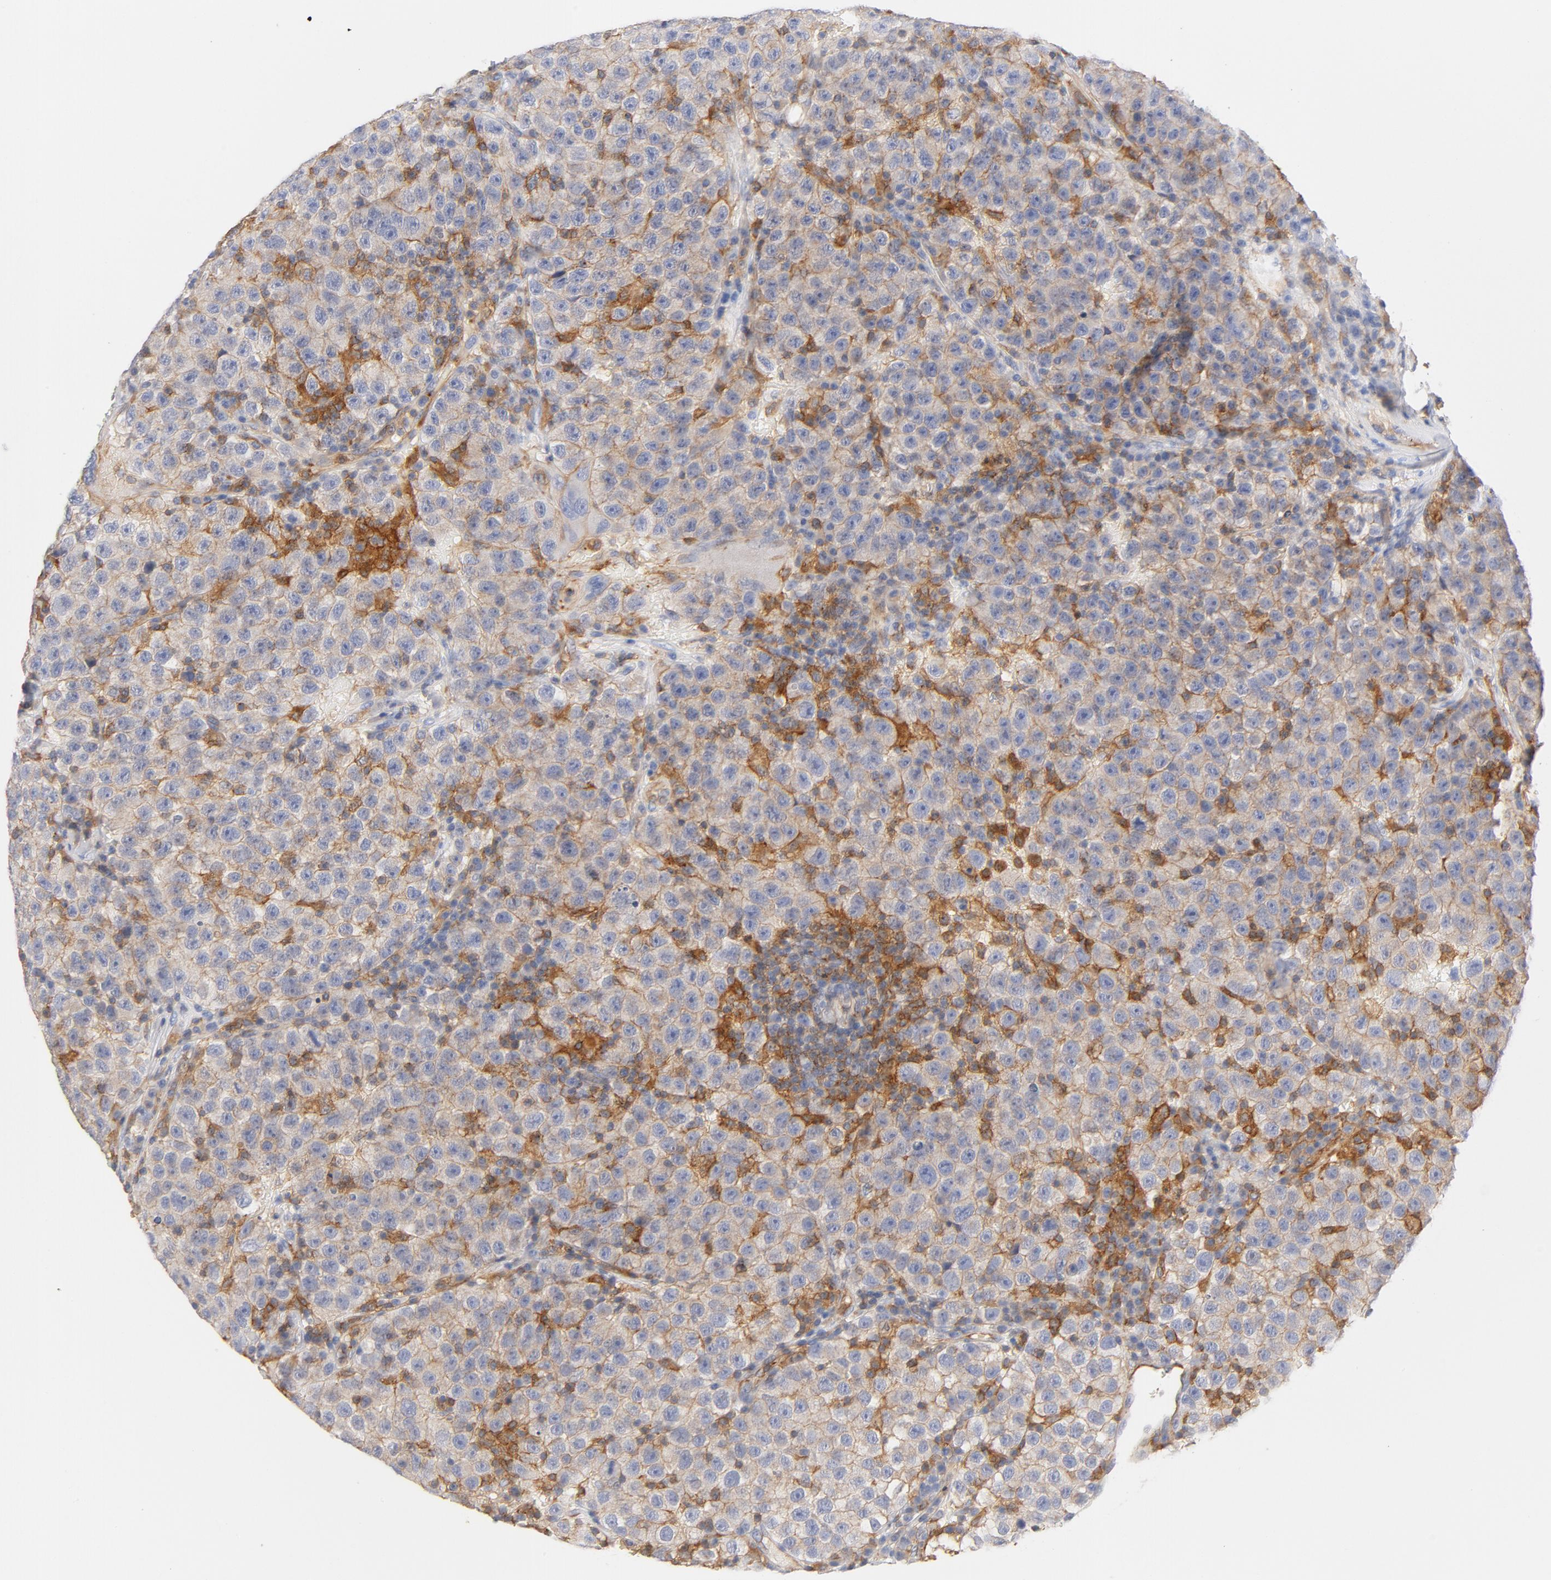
{"staining": {"intensity": "weak", "quantity": ">75%", "location": "cytoplasmic/membranous"}, "tissue": "testis cancer", "cell_type": "Tumor cells", "image_type": "cancer", "snomed": [{"axis": "morphology", "description": "Seminoma, NOS"}, {"axis": "topography", "description": "Testis"}], "caption": "Testis cancer (seminoma) was stained to show a protein in brown. There is low levels of weak cytoplasmic/membranous expression in approximately >75% of tumor cells. (DAB IHC, brown staining for protein, blue staining for nuclei).", "gene": "SRC", "patient": {"sex": "male", "age": 22}}